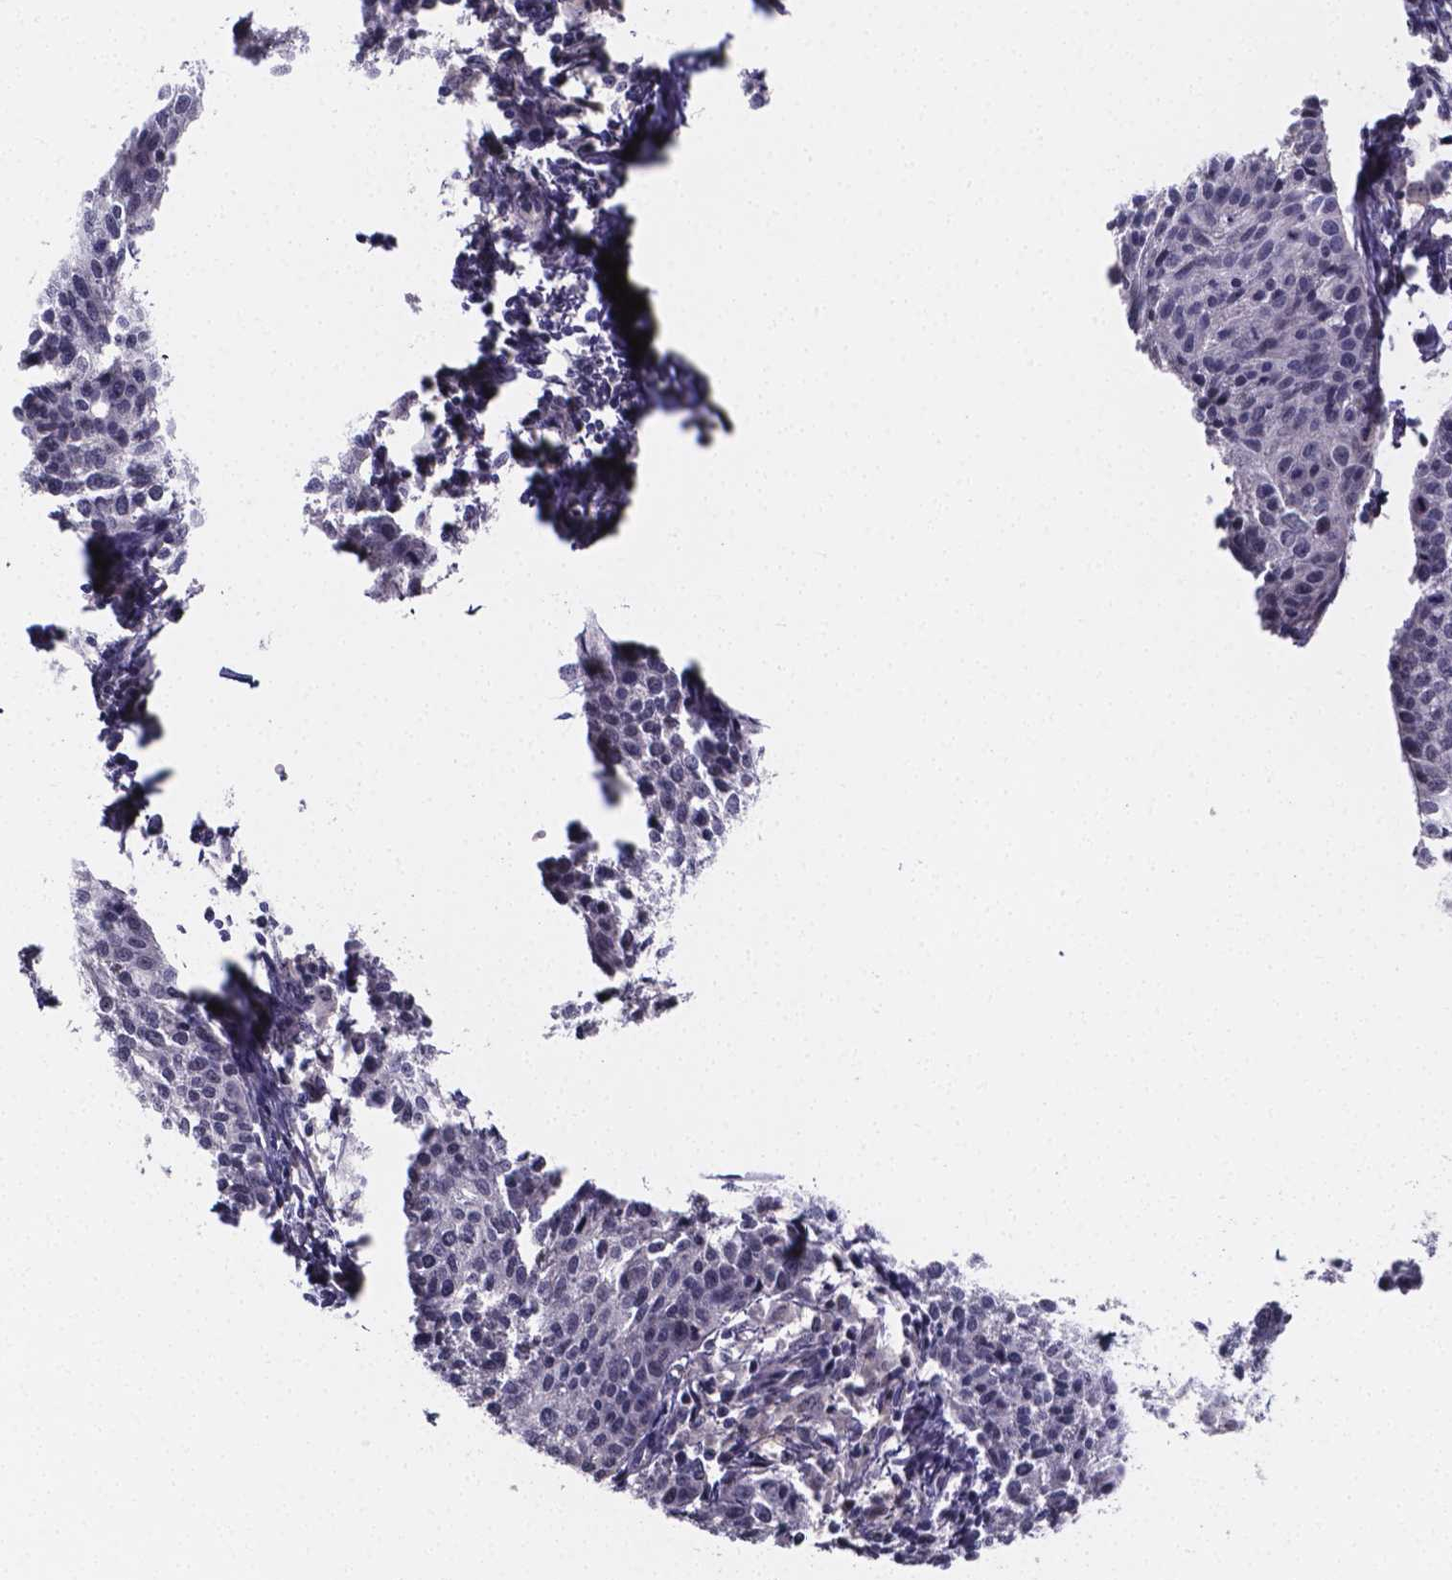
{"staining": {"intensity": "negative", "quantity": "none", "location": "none"}, "tissue": "cervical cancer", "cell_type": "Tumor cells", "image_type": "cancer", "snomed": [{"axis": "morphology", "description": "Squamous cell carcinoma, NOS"}, {"axis": "topography", "description": "Cervix"}], "caption": "The photomicrograph demonstrates no significant positivity in tumor cells of cervical squamous cell carcinoma. The staining is performed using DAB brown chromogen with nuclei counter-stained in using hematoxylin.", "gene": "IZUMO1", "patient": {"sex": "female", "age": 38}}